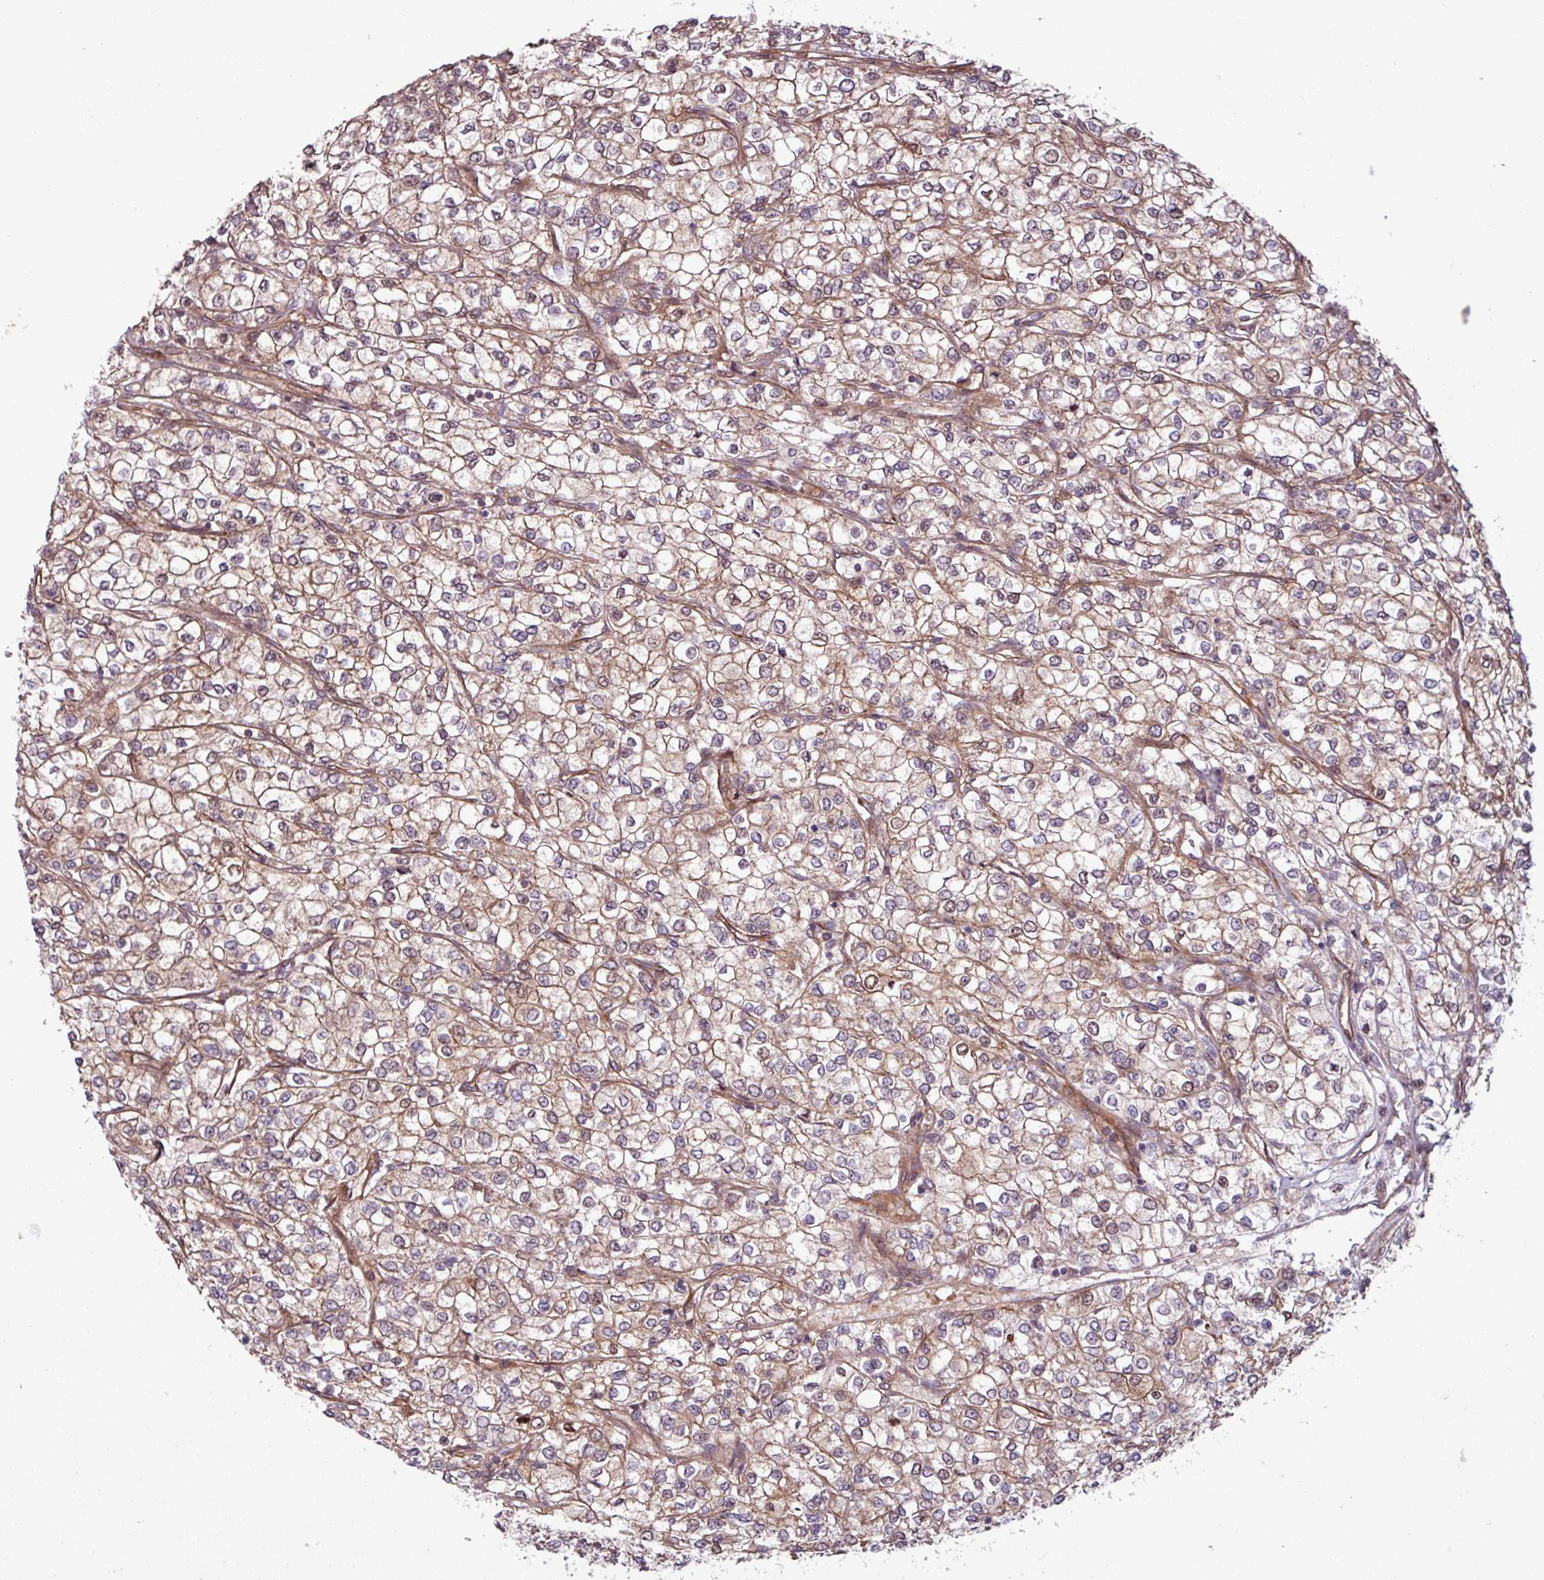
{"staining": {"intensity": "moderate", "quantity": ">75%", "location": "cytoplasmic/membranous"}, "tissue": "renal cancer", "cell_type": "Tumor cells", "image_type": "cancer", "snomed": [{"axis": "morphology", "description": "Adenocarcinoma, NOS"}, {"axis": "topography", "description": "Kidney"}], "caption": "Human renal cancer (adenocarcinoma) stained with a brown dye reveals moderate cytoplasmic/membranous positive staining in about >75% of tumor cells.", "gene": "PDPR", "patient": {"sex": "male", "age": 80}}